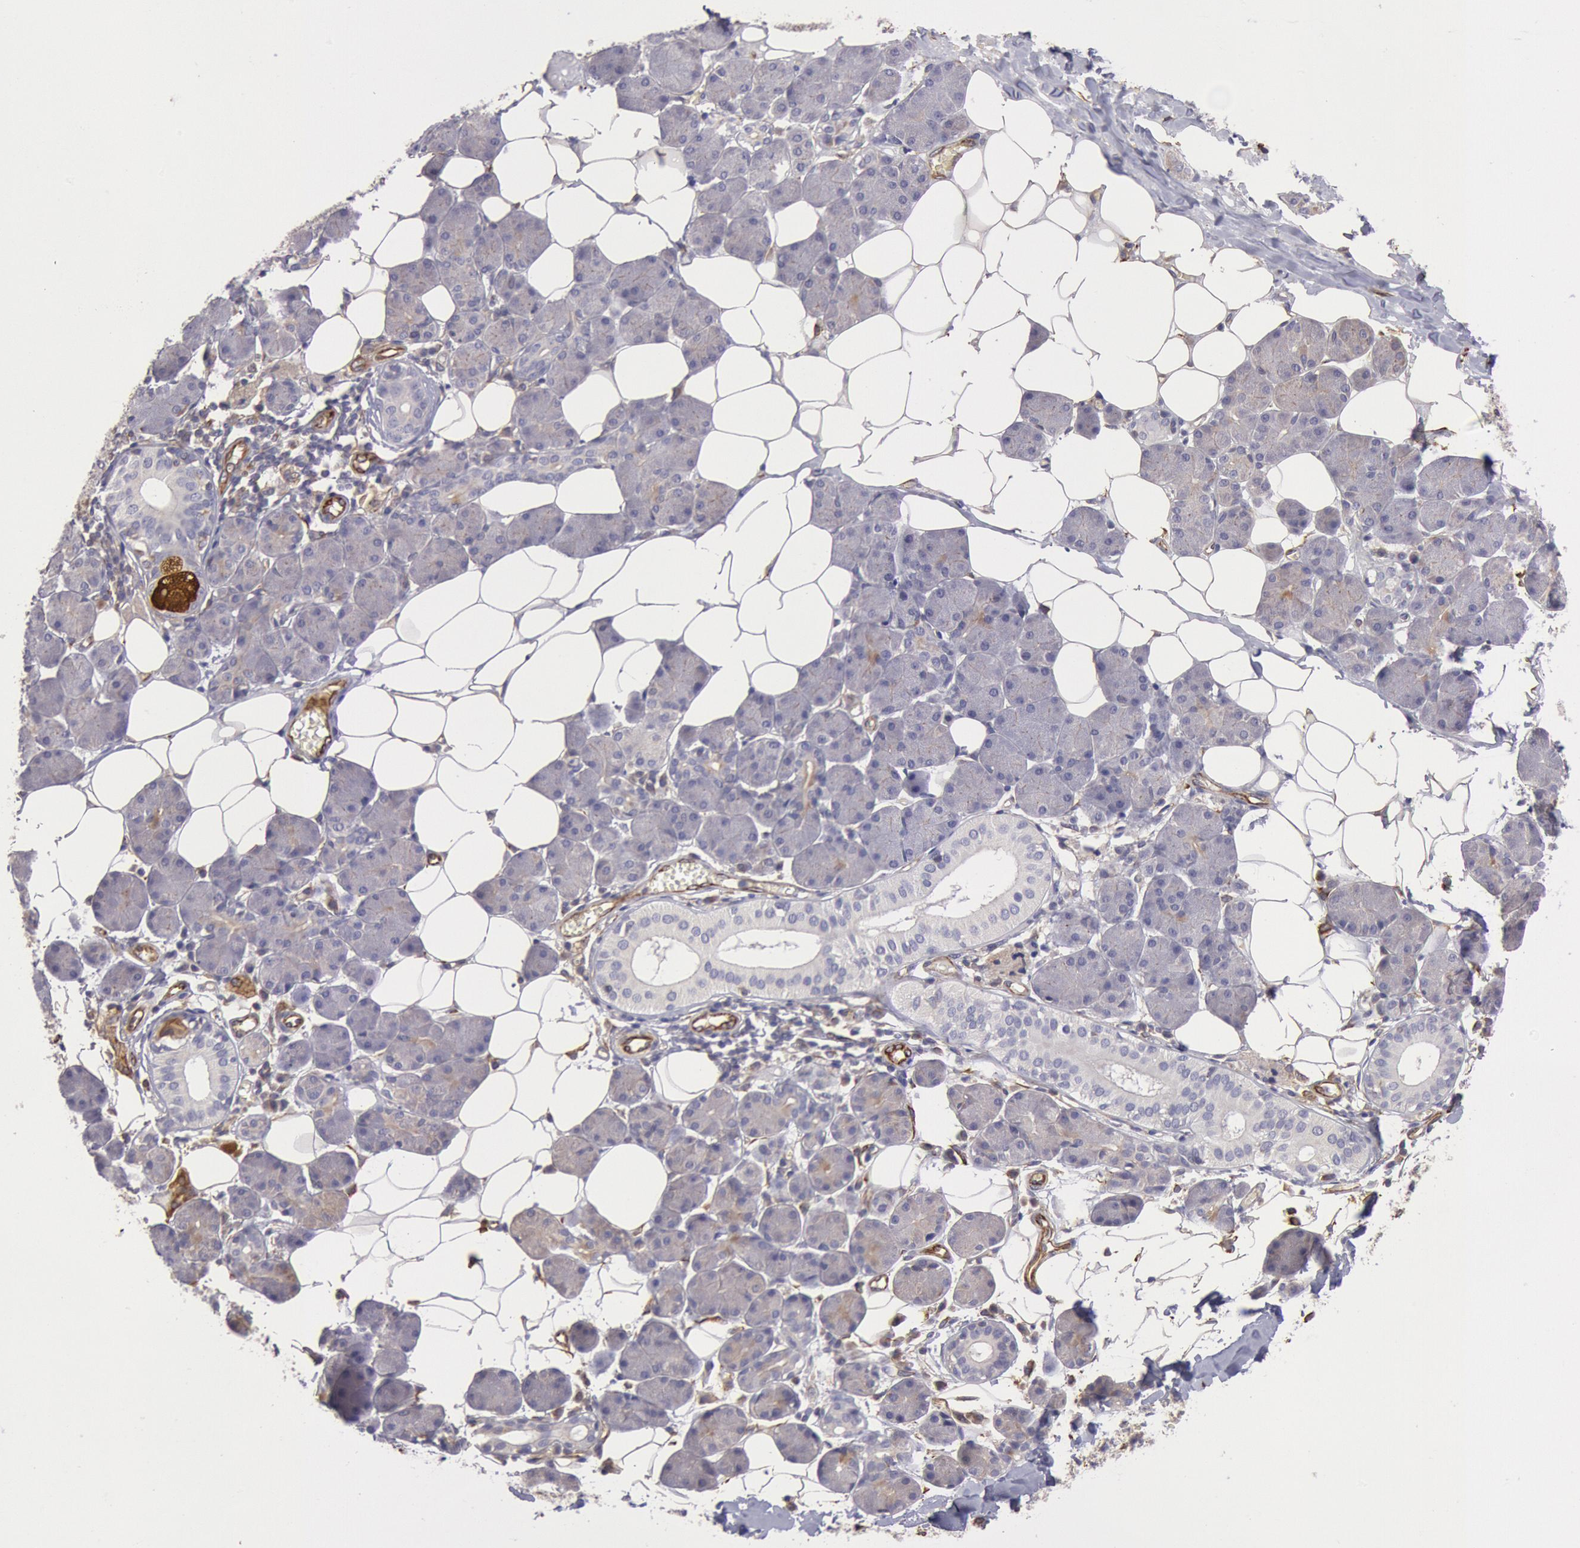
{"staining": {"intensity": "weak", "quantity": "<25%", "location": "cytoplasmic/membranous"}, "tissue": "salivary gland", "cell_type": "Glandular cells", "image_type": "normal", "snomed": [{"axis": "morphology", "description": "Normal tissue, NOS"}, {"axis": "morphology", "description": "Adenoma, NOS"}, {"axis": "topography", "description": "Salivary gland"}], "caption": "Micrograph shows no protein positivity in glandular cells of unremarkable salivary gland. (DAB immunohistochemistry (IHC), high magnification).", "gene": "RNF139", "patient": {"sex": "female", "age": 32}}